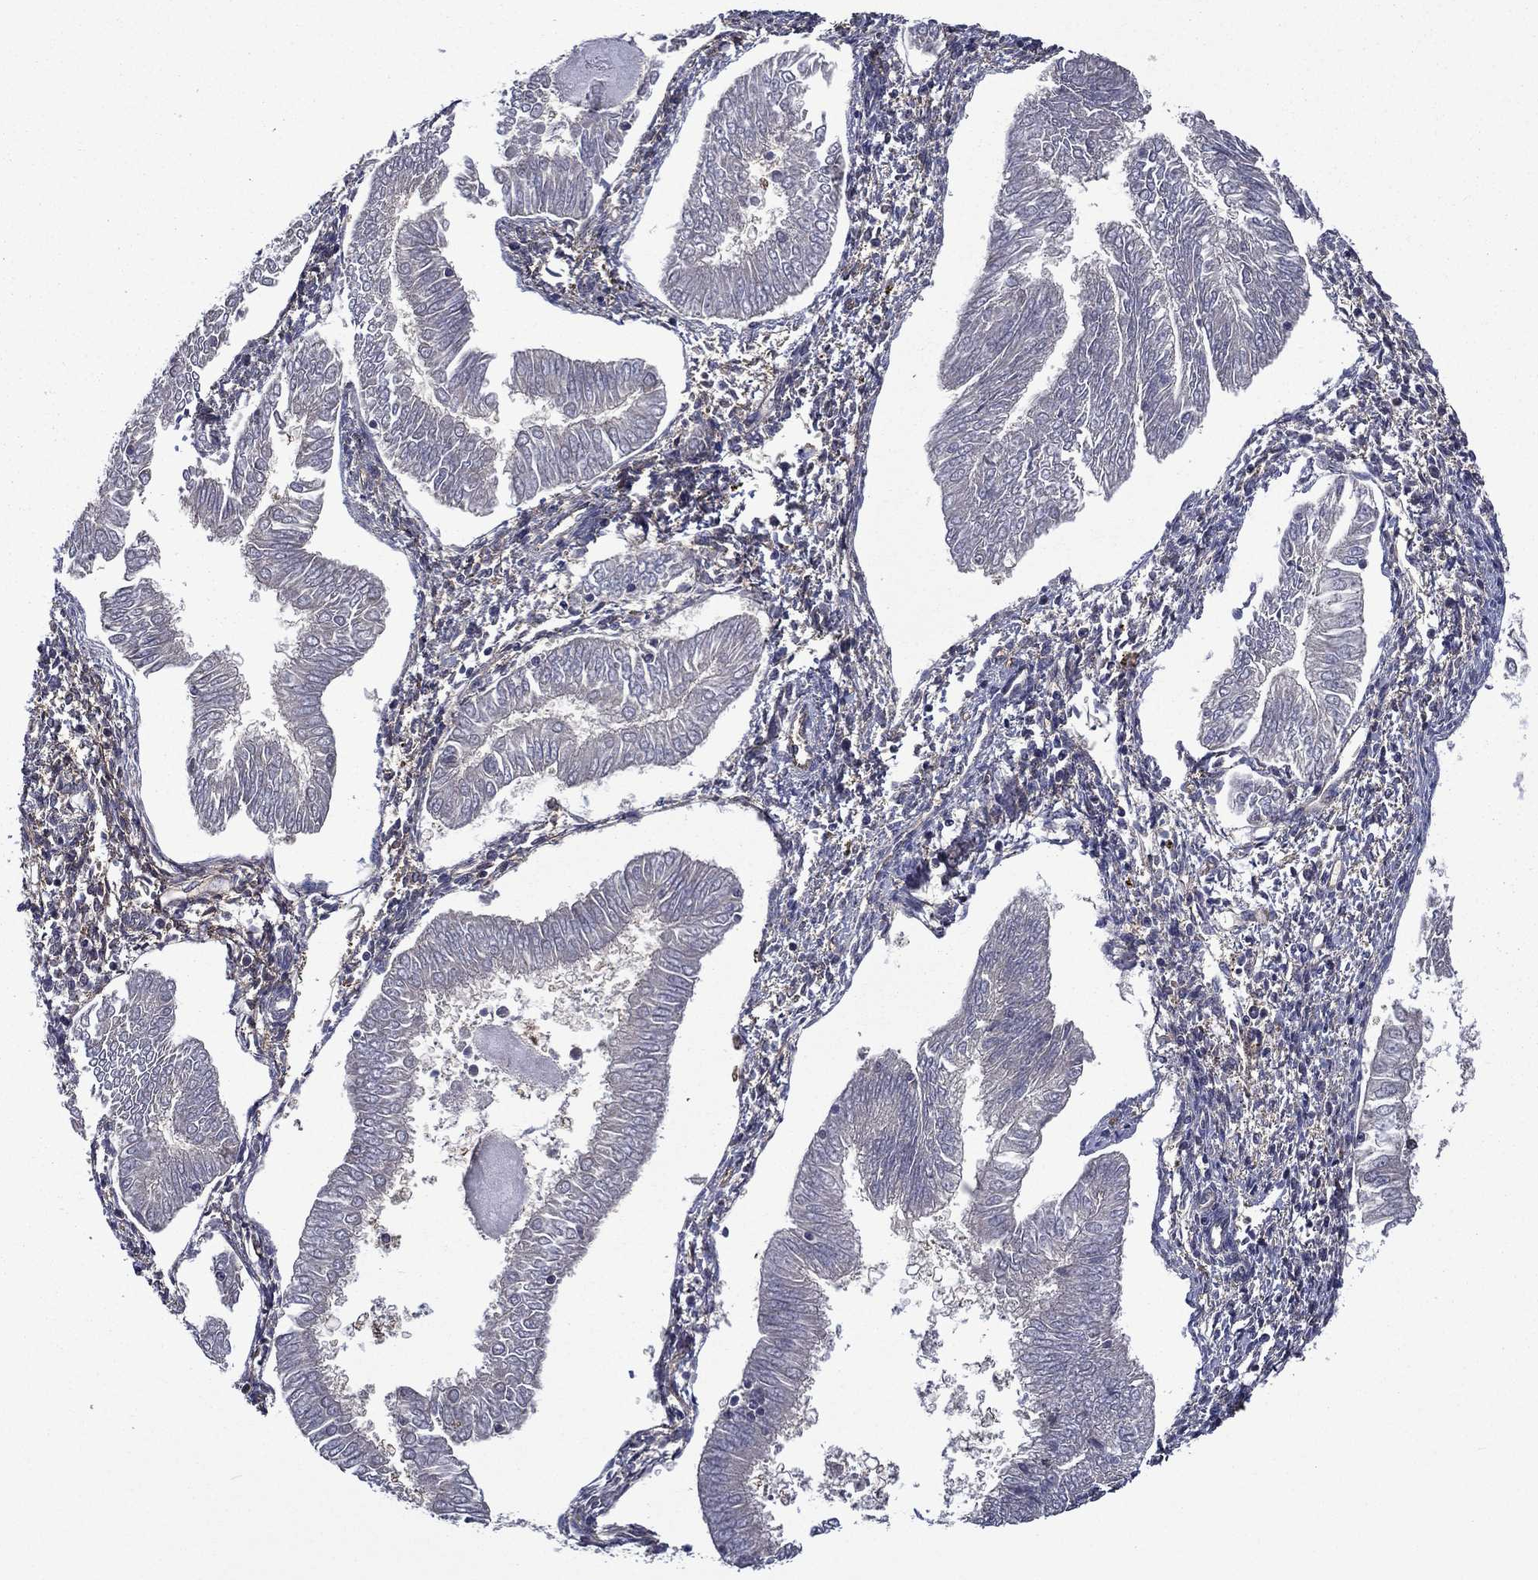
{"staining": {"intensity": "negative", "quantity": "none", "location": "none"}, "tissue": "endometrial cancer", "cell_type": "Tumor cells", "image_type": "cancer", "snomed": [{"axis": "morphology", "description": "Adenocarcinoma, NOS"}, {"axis": "topography", "description": "Endometrium"}], "caption": "Protein analysis of endometrial adenocarcinoma shows no significant staining in tumor cells. The staining is performed using DAB (3,3'-diaminobenzidine) brown chromogen with nuclei counter-stained in using hematoxylin.", "gene": "PLPP3", "patient": {"sex": "female", "age": 53}}